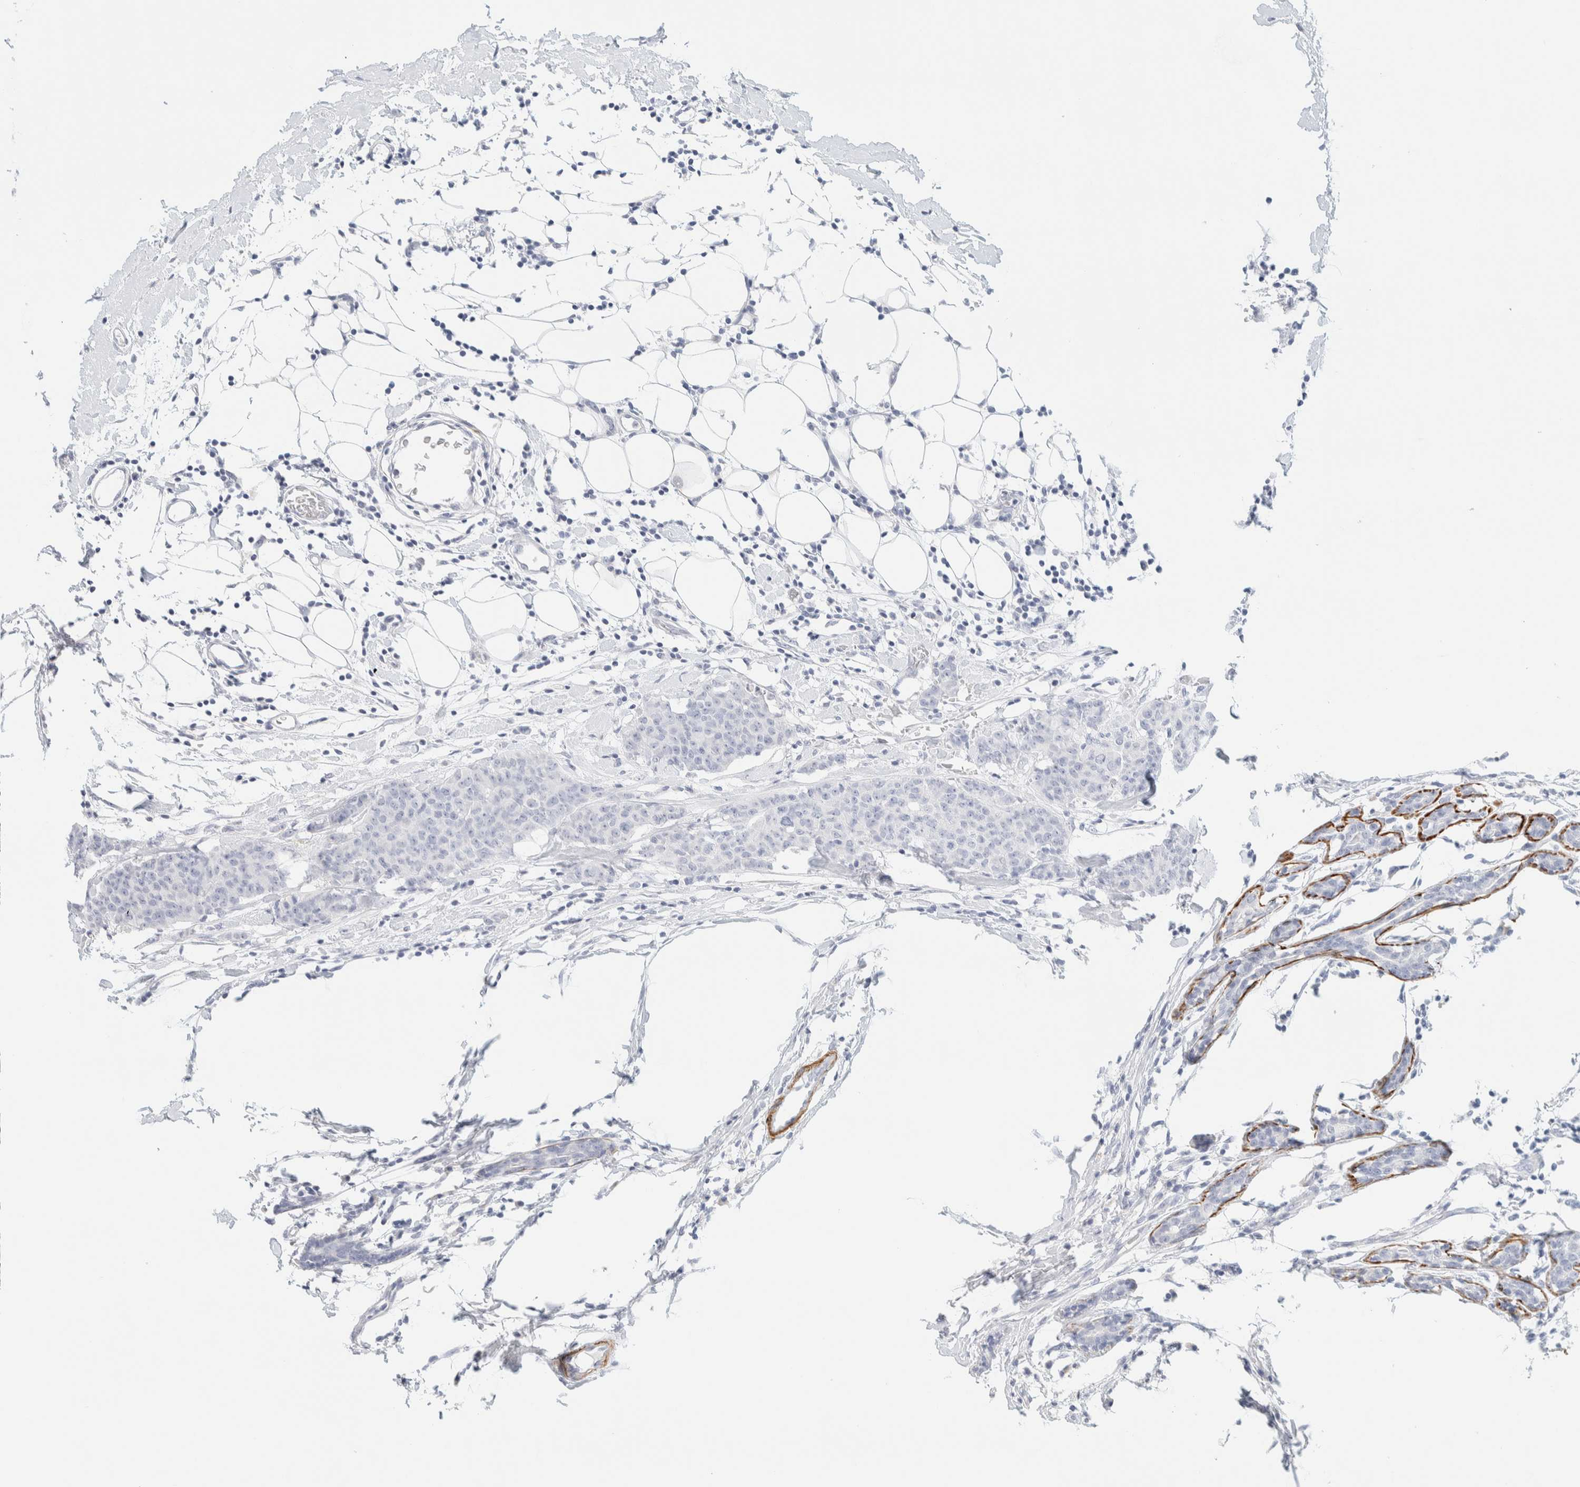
{"staining": {"intensity": "negative", "quantity": "none", "location": "none"}, "tissue": "breast cancer", "cell_type": "Tumor cells", "image_type": "cancer", "snomed": [{"axis": "morphology", "description": "Normal tissue, NOS"}, {"axis": "morphology", "description": "Duct carcinoma"}, {"axis": "topography", "description": "Breast"}], "caption": "This micrograph is of breast cancer (invasive ductal carcinoma) stained with immunohistochemistry to label a protein in brown with the nuclei are counter-stained blue. There is no positivity in tumor cells. The staining is performed using DAB (3,3'-diaminobenzidine) brown chromogen with nuclei counter-stained in using hematoxylin.", "gene": "AFMID", "patient": {"sex": "female", "age": 40}}